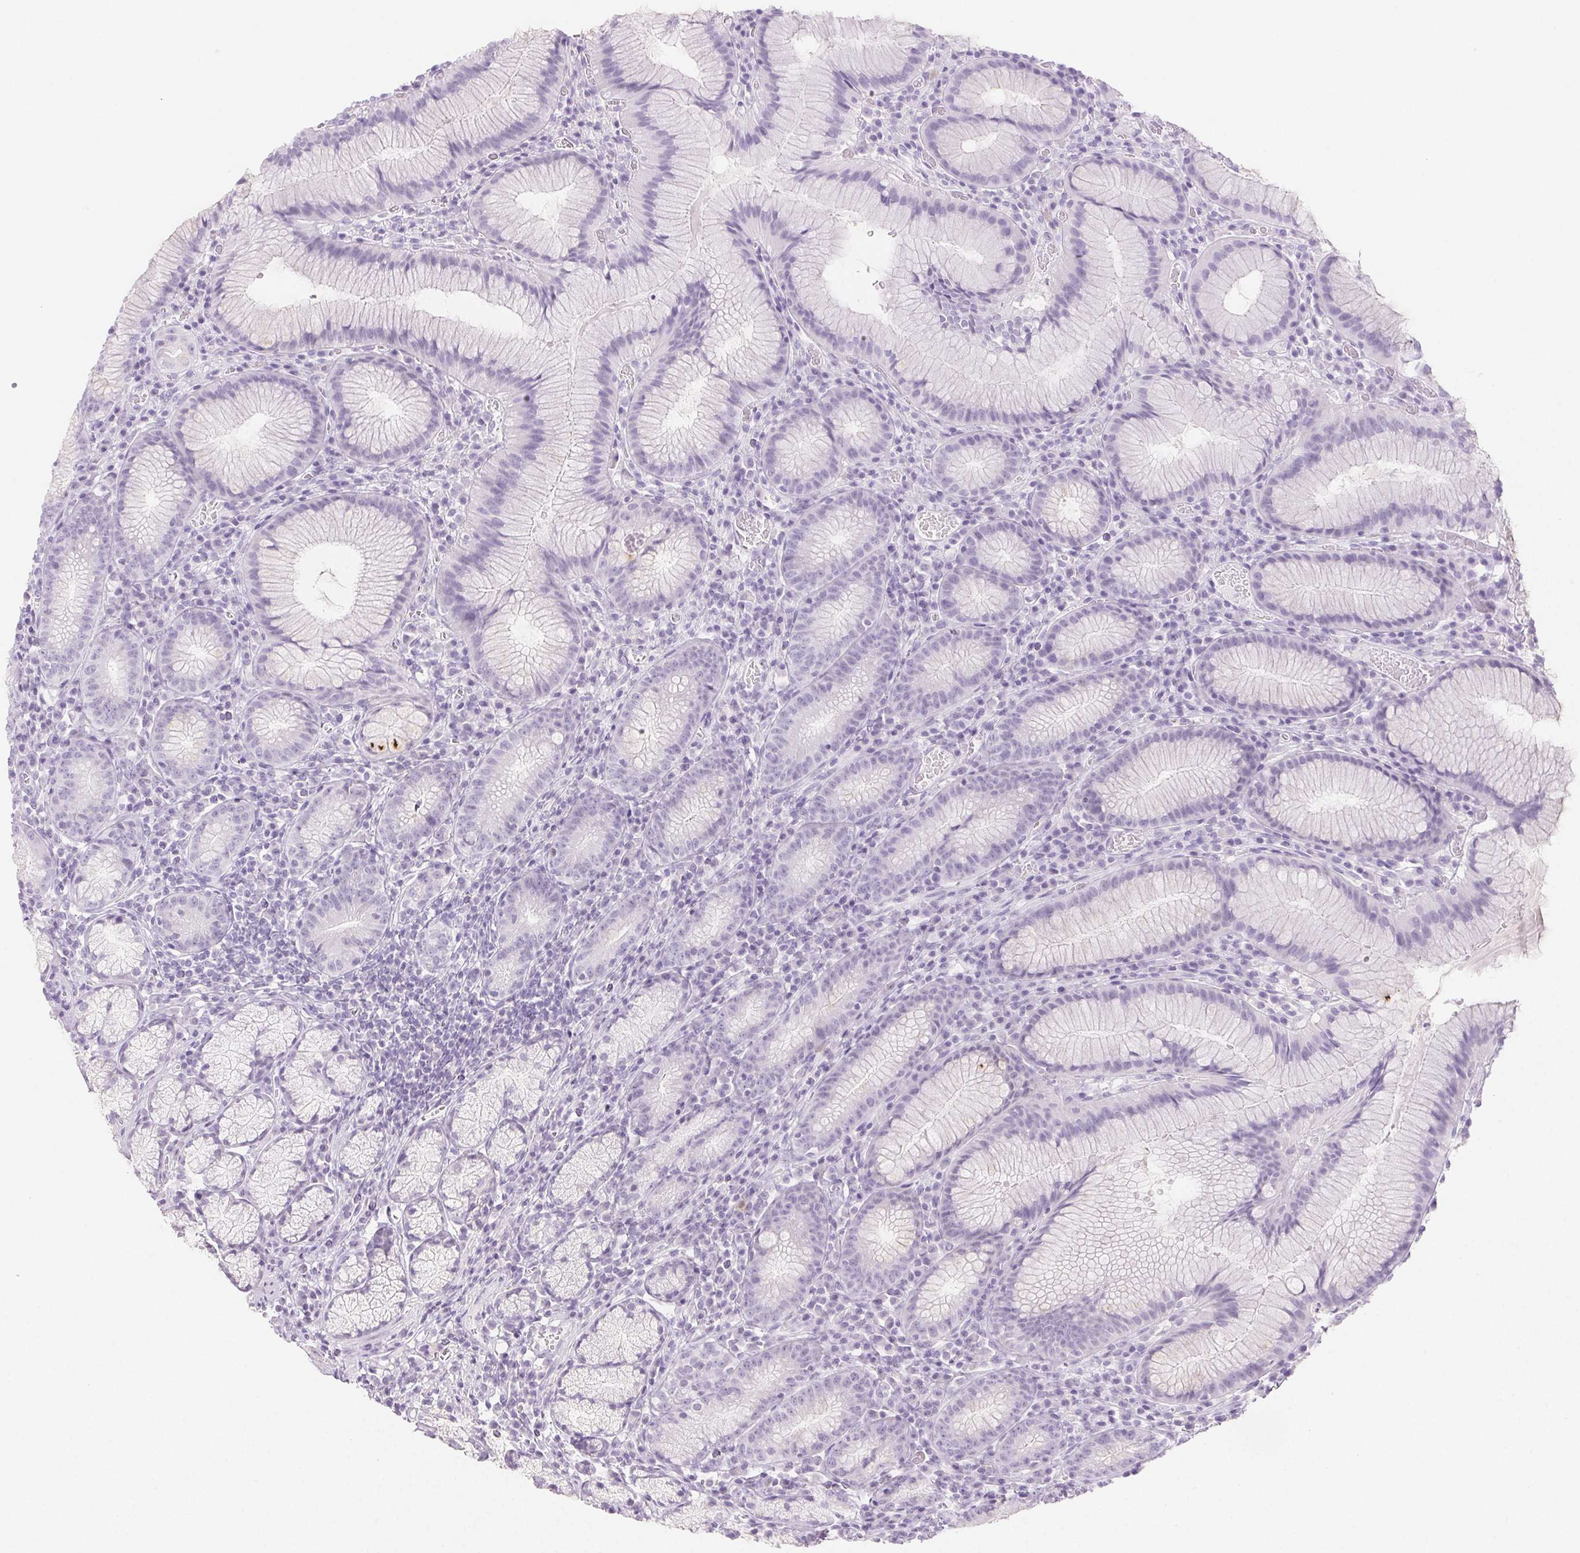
{"staining": {"intensity": "negative", "quantity": "none", "location": "none"}, "tissue": "stomach", "cell_type": "Glandular cells", "image_type": "normal", "snomed": [{"axis": "morphology", "description": "Normal tissue, NOS"}, {"axis": "topography", "description": "Stomach"}], "caption": "The micrograph shows no significant staining in glandular cells of stomach. (Brightfield microscopy of DAB immunohistochemistry at high magnification).", "gene": "PI3", "patient": {"sex": "male", "age": 55}}